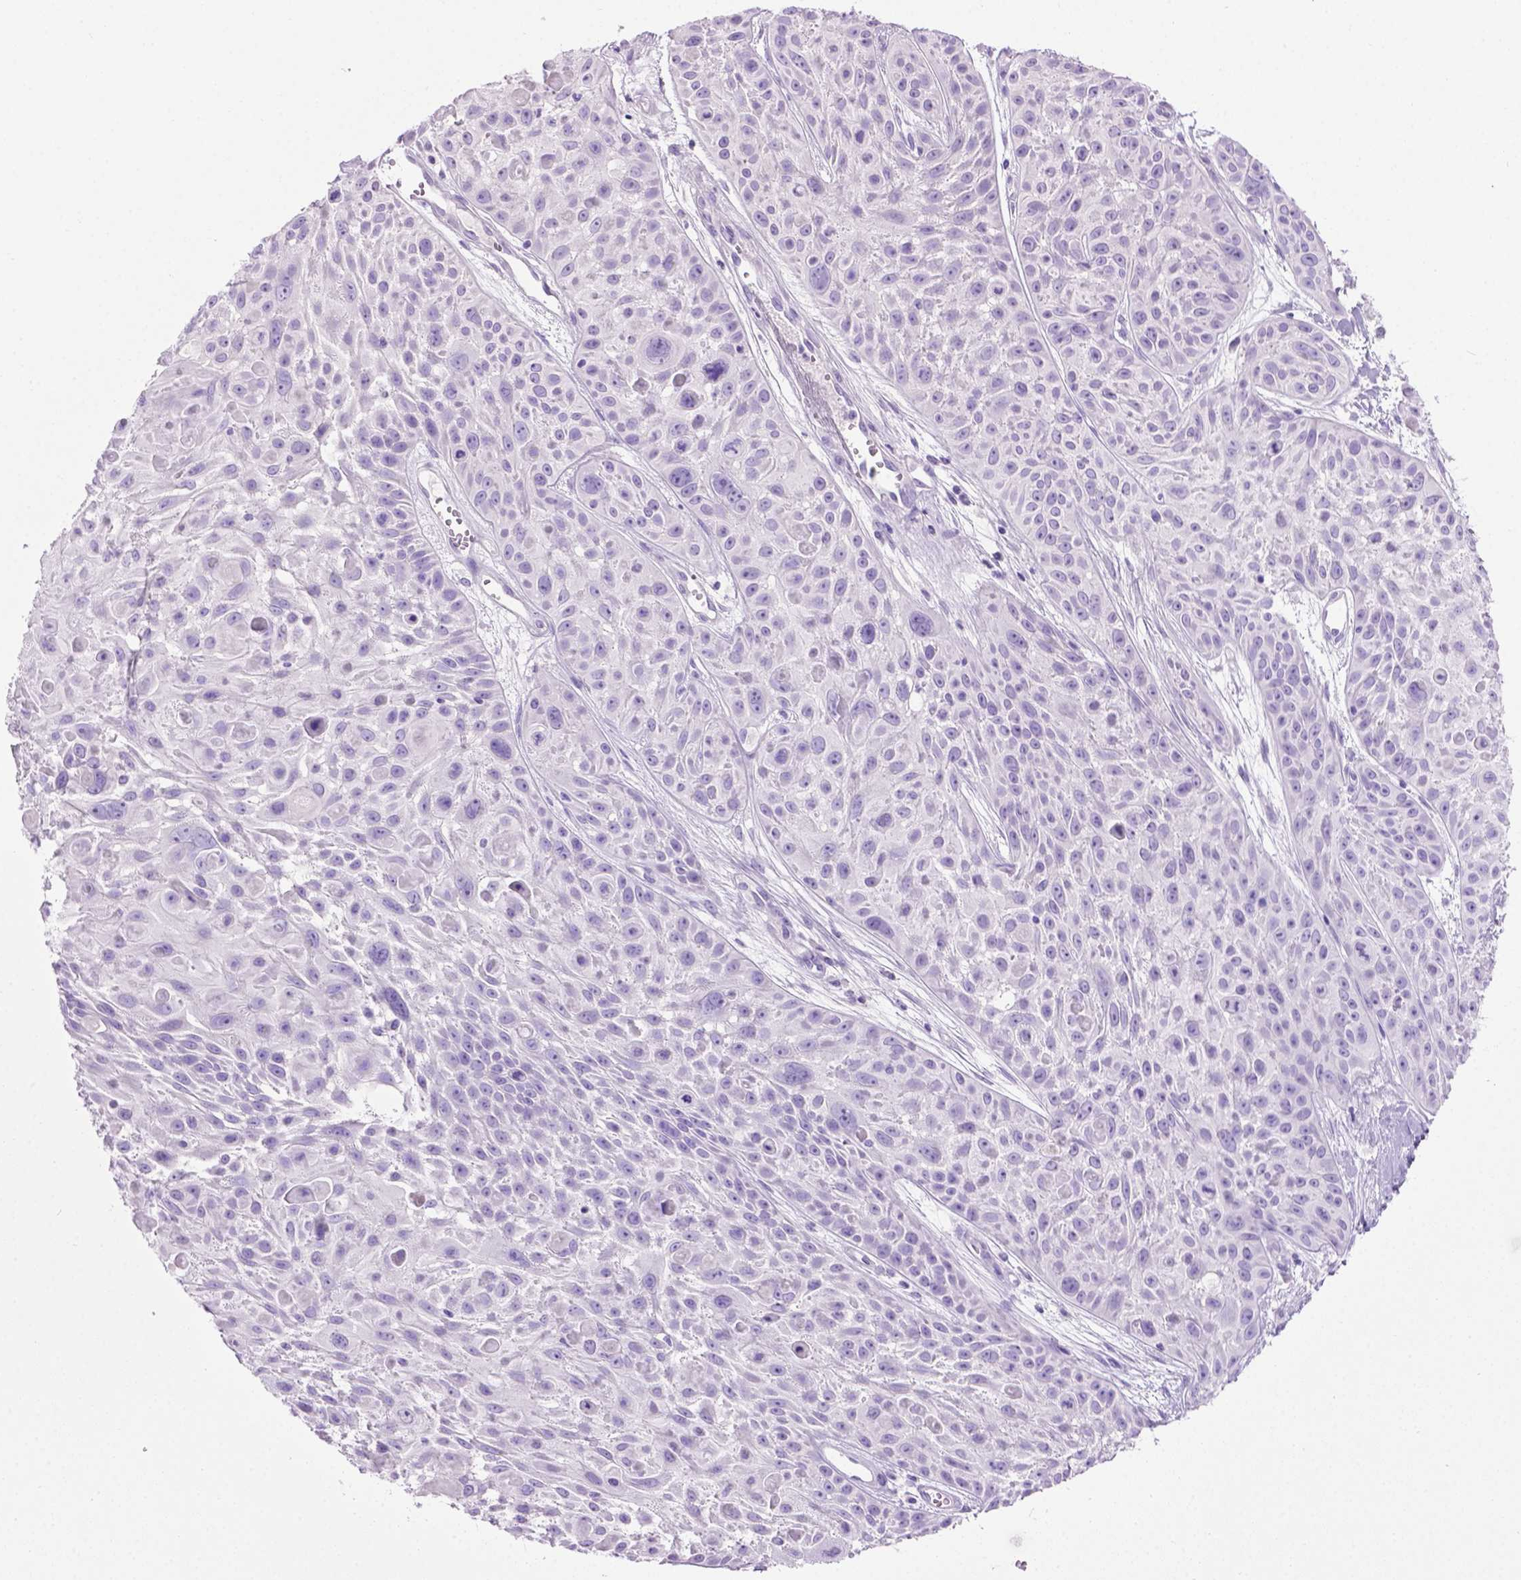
{"staining": {"intensity": "negative", "quantity": "none", "location": "none"}, "tissue": "skin cancer", "cell_type": "Tumor cells", "image_type": "cancer", "snomed": [{"axis": "morphology", "description": "Squamous cell carcinoma, NOS"}, {"axis": "topography", "description": "Skin"}, {"axis": "topography", "description": "Anal"}], "caption": "This is an IHC micrograph of skin cancer (squamous cell carcinoma). There is no staining in tumor cells.", "gene": "LELP1", "patient": {"sex": "female", "age": 75}}